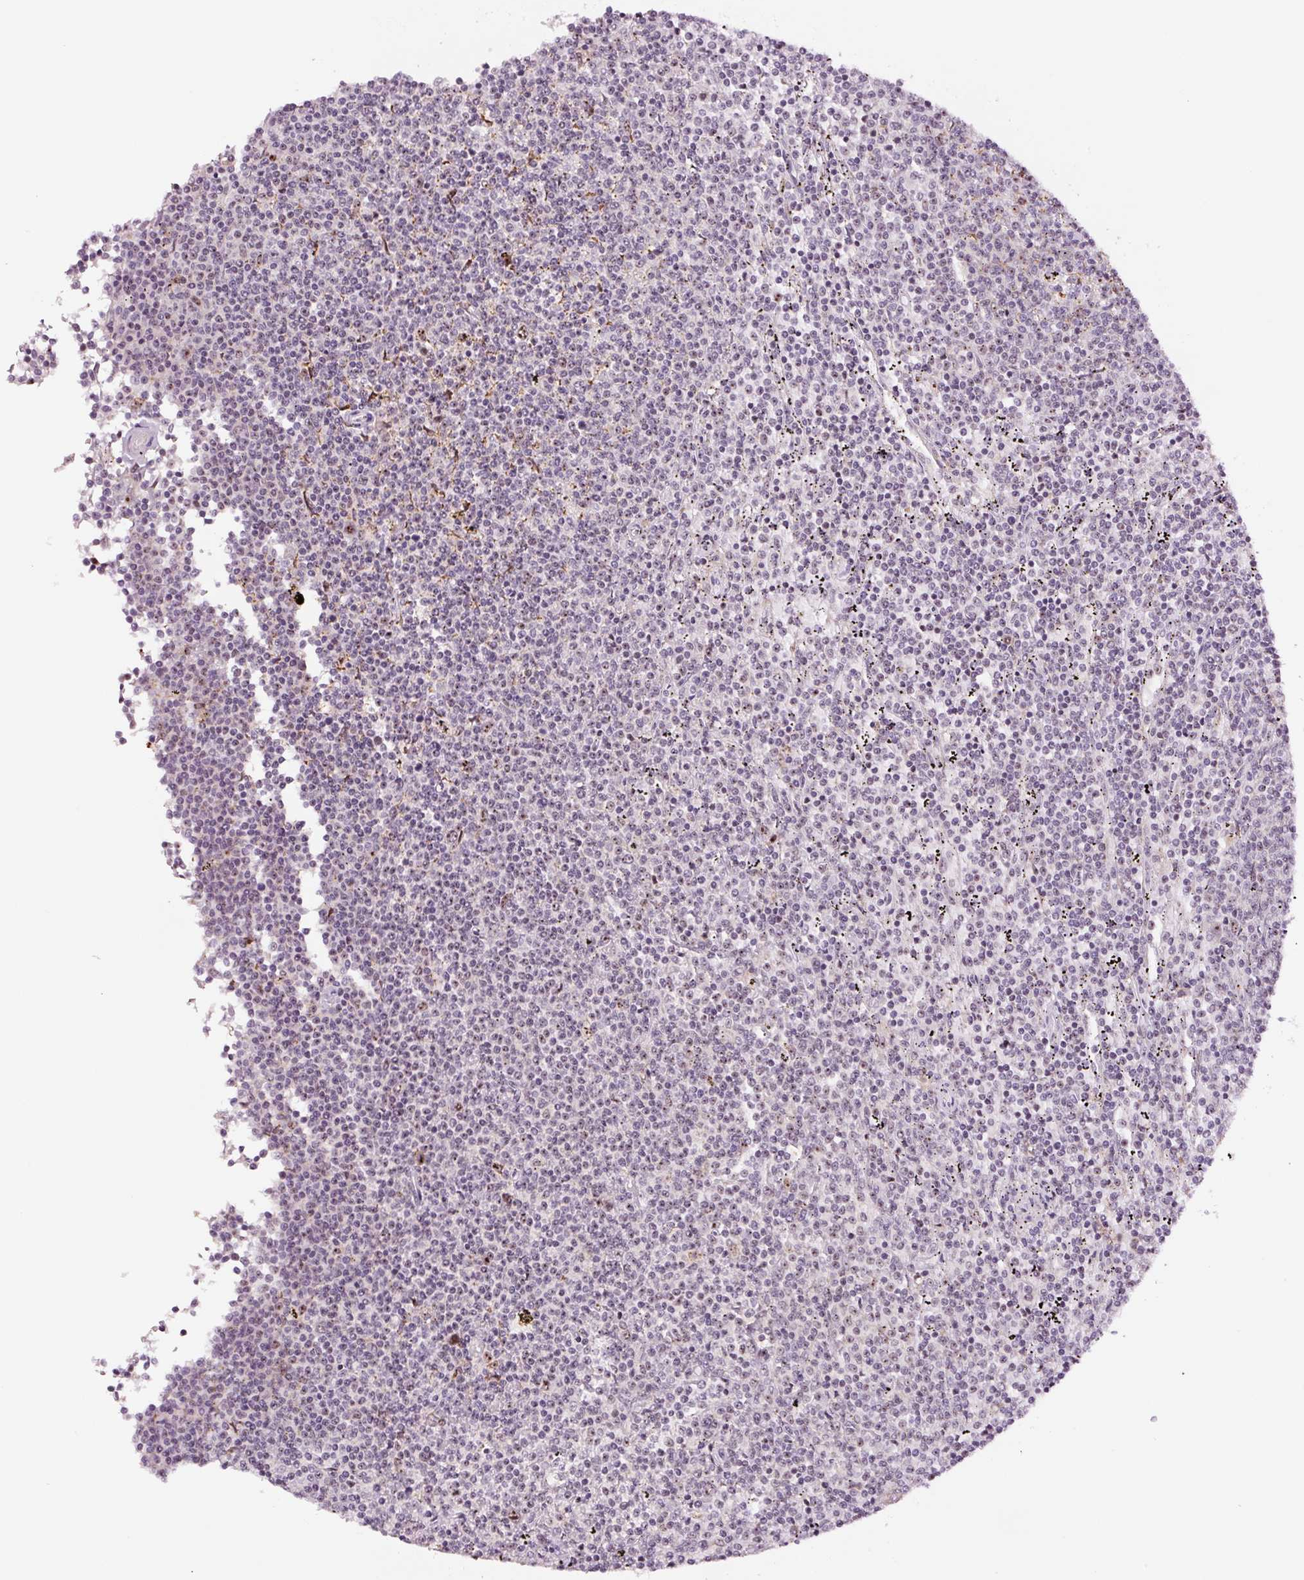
{"staining": {"intensity": "negative", "quantity": "none", "location": "none"}, "tissue": "lymphoma", "cell_type": "Tumor cells", "image_type": "cancer", "snomed": [{"axis": "morphology", "description": "Malignant lymphoma, non-Hodgkin's type, Low grade"}, {"axis": "topography", "description": "Spleen"}], "caption": "Low-grade malignant lymphoma, non-Hodgkin's type was stained to show a protein in brown. There is no significant expression in tumor cells.", "gene": "GNL3", "patient": {"sex": "female", "age": 50}}